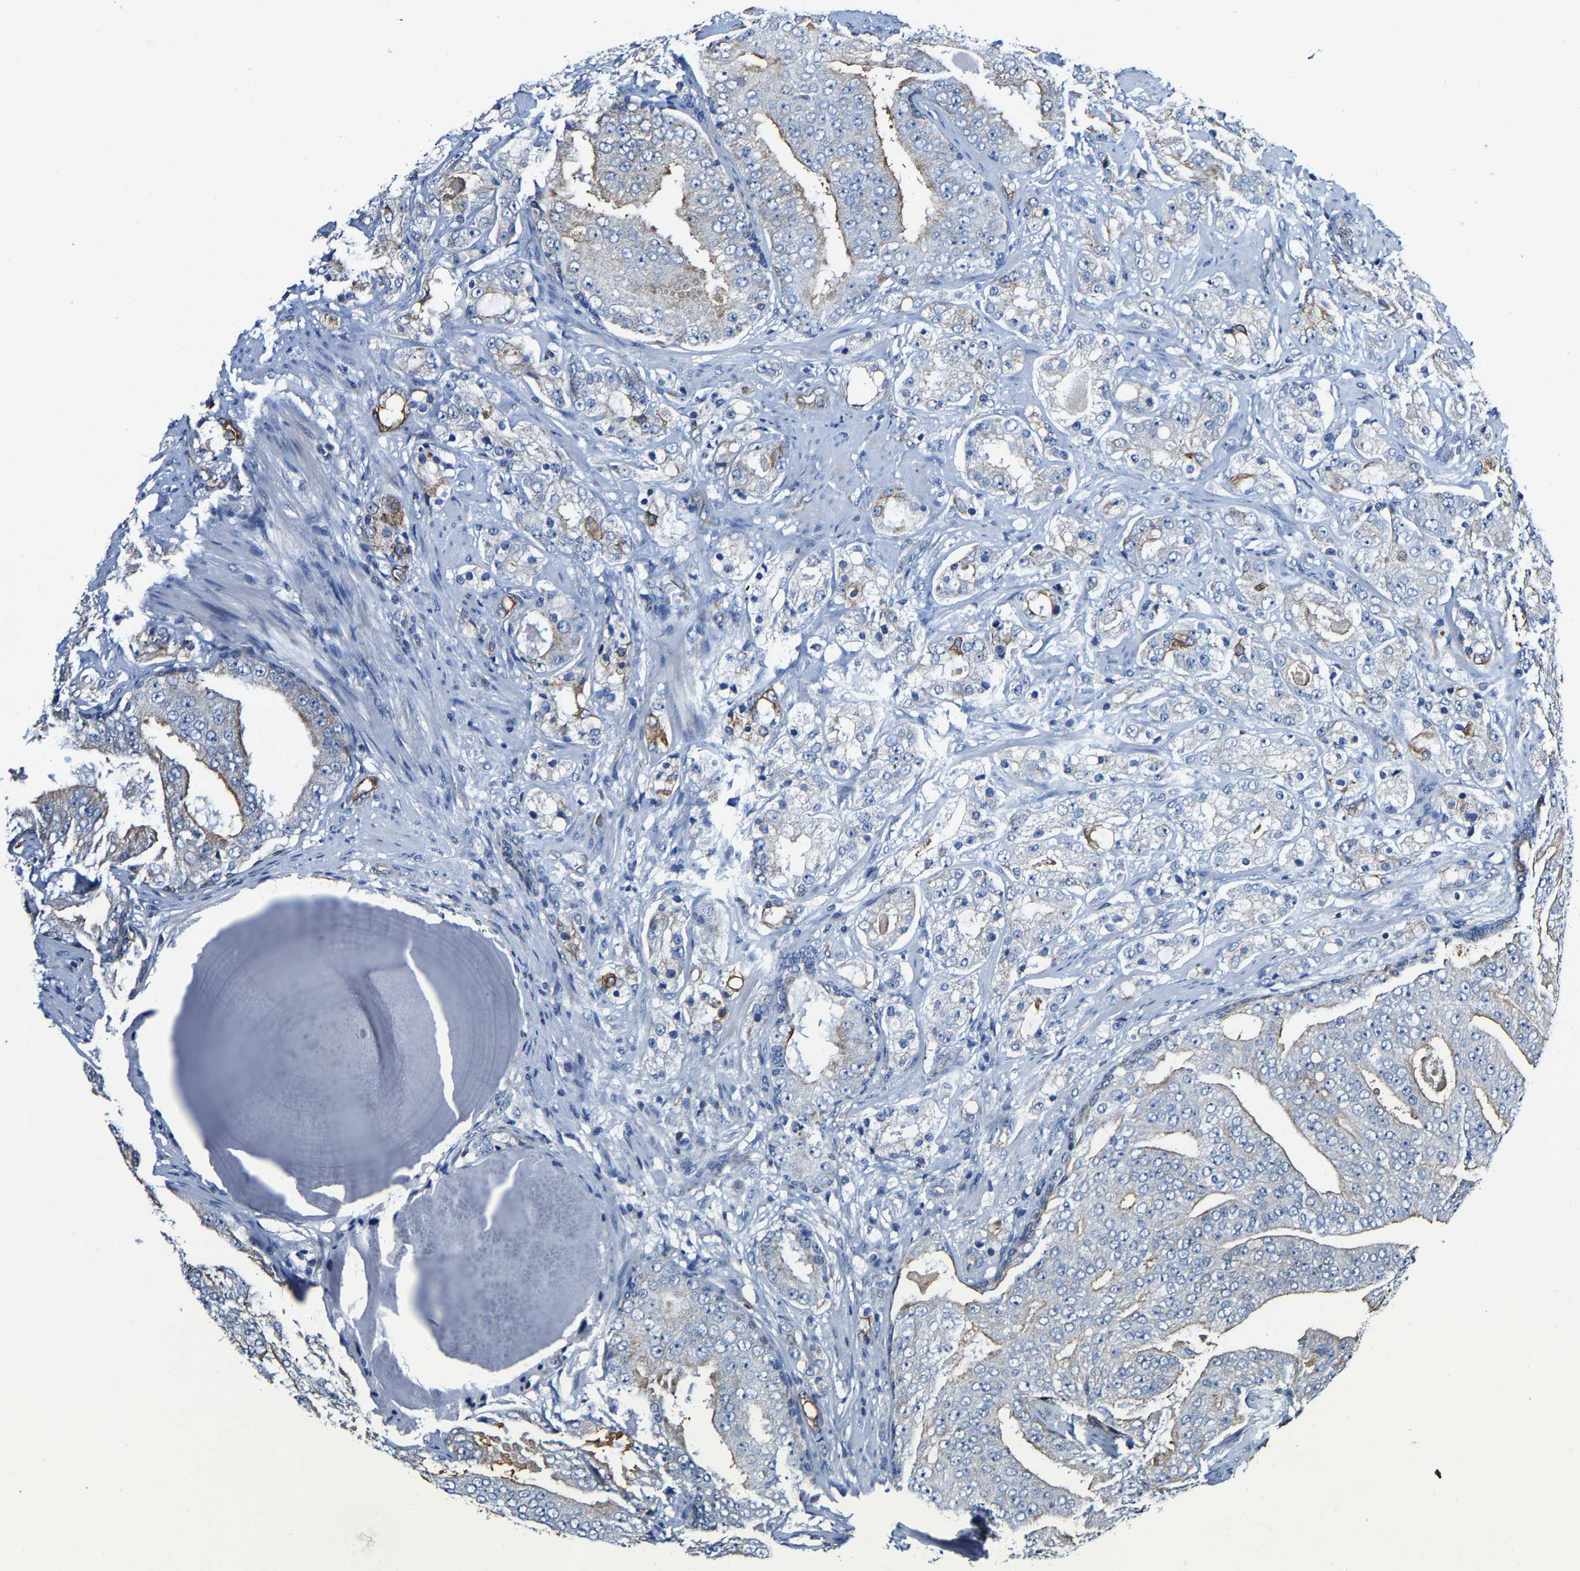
{"staining": {"intensity": "moderate", "quantity": "<25%", "location": "cytoplasmic/membranous"}, "tissue": "prostate cancer", "cell_type": "Tumor cells", "image_type": "cancer", "snomed": [{"axis": "morphology", "description": "Adenocarcinoma, High grade"}, {"axis": "topography", "description": "Prostate"}], "caption": "Prostate cancer (high-grade adenocarcinoma) stained for a protein demonstrates moderate cytoplasmic/membranous positivity in tumor cells.", "gene": "MMEL1", "patient": {"sex": "male", "age": 68}}